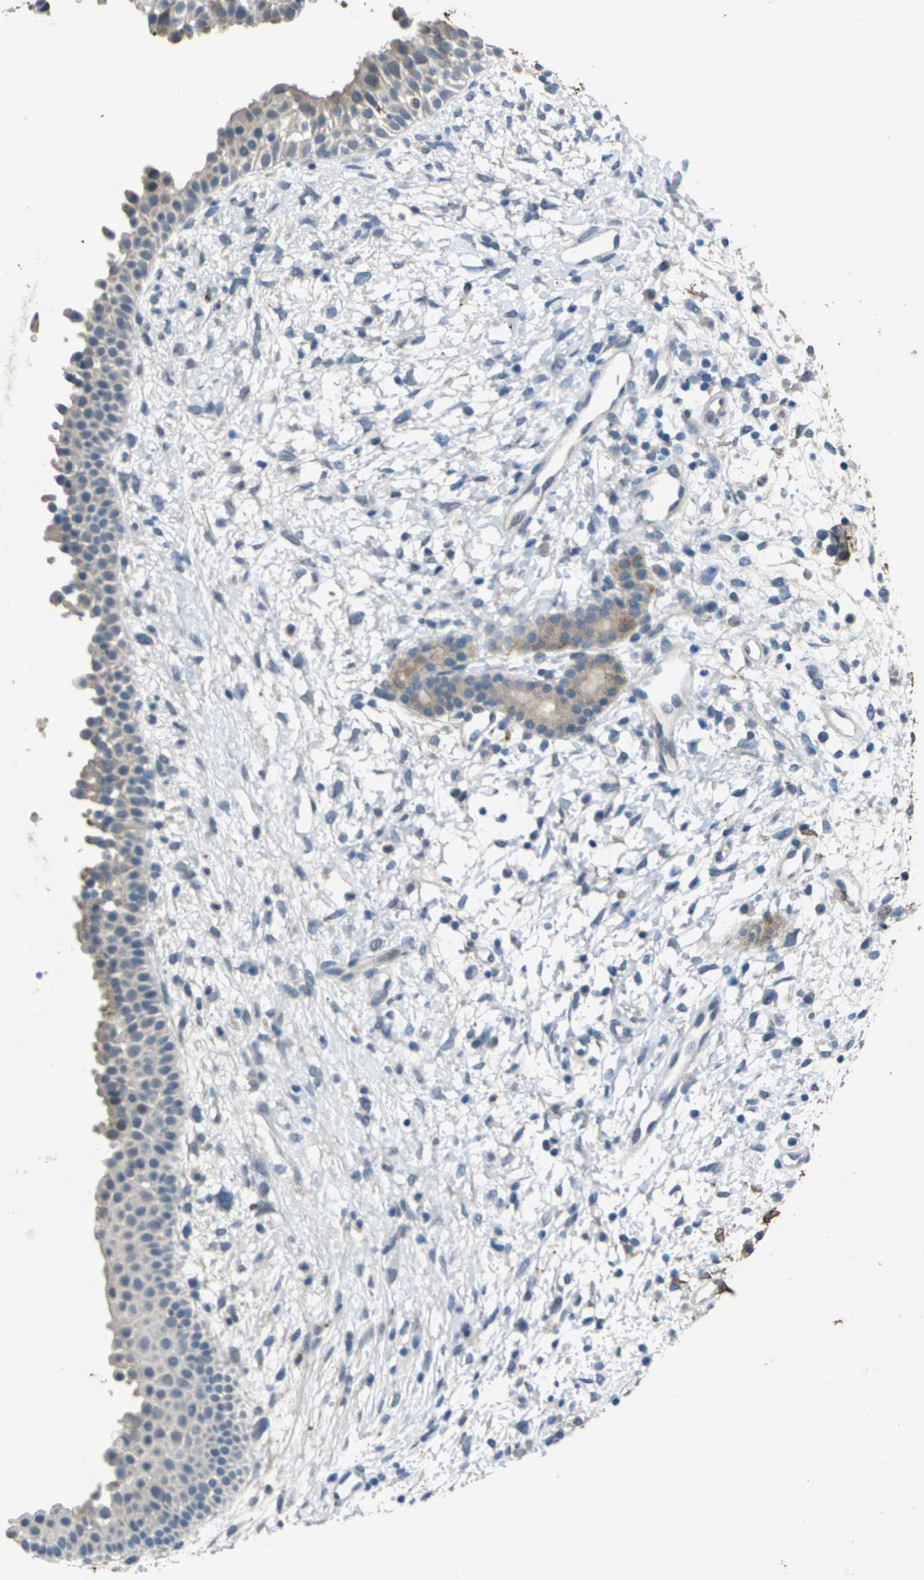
{"staining": {"intensity": "weak", "quantity": ">75%", "location": "cytoplasmic/membranous"}, "tissue": "nasopharynx", "cell_type": "Respiratory epithelial cells", "image_type": "normal", "snomed": [{"axis": "morphology", "description": "Normal tissue, NOS"}, {"axis": "topography", "description": "Nasopharynx"}], "caption": "Immunohistochemistry (DAB (3,3'-diaminobenzidine)) staining of benign nasopharynx demonstrates weak cytoplasmic/membranous protein expression in about >75% of respiratory epithelial cells. (brown staining indicates protein expression, while blue staining denotes nuclei).", "gene": "SIGLEC14", "patient": {"sex": "male", "age": 22}}